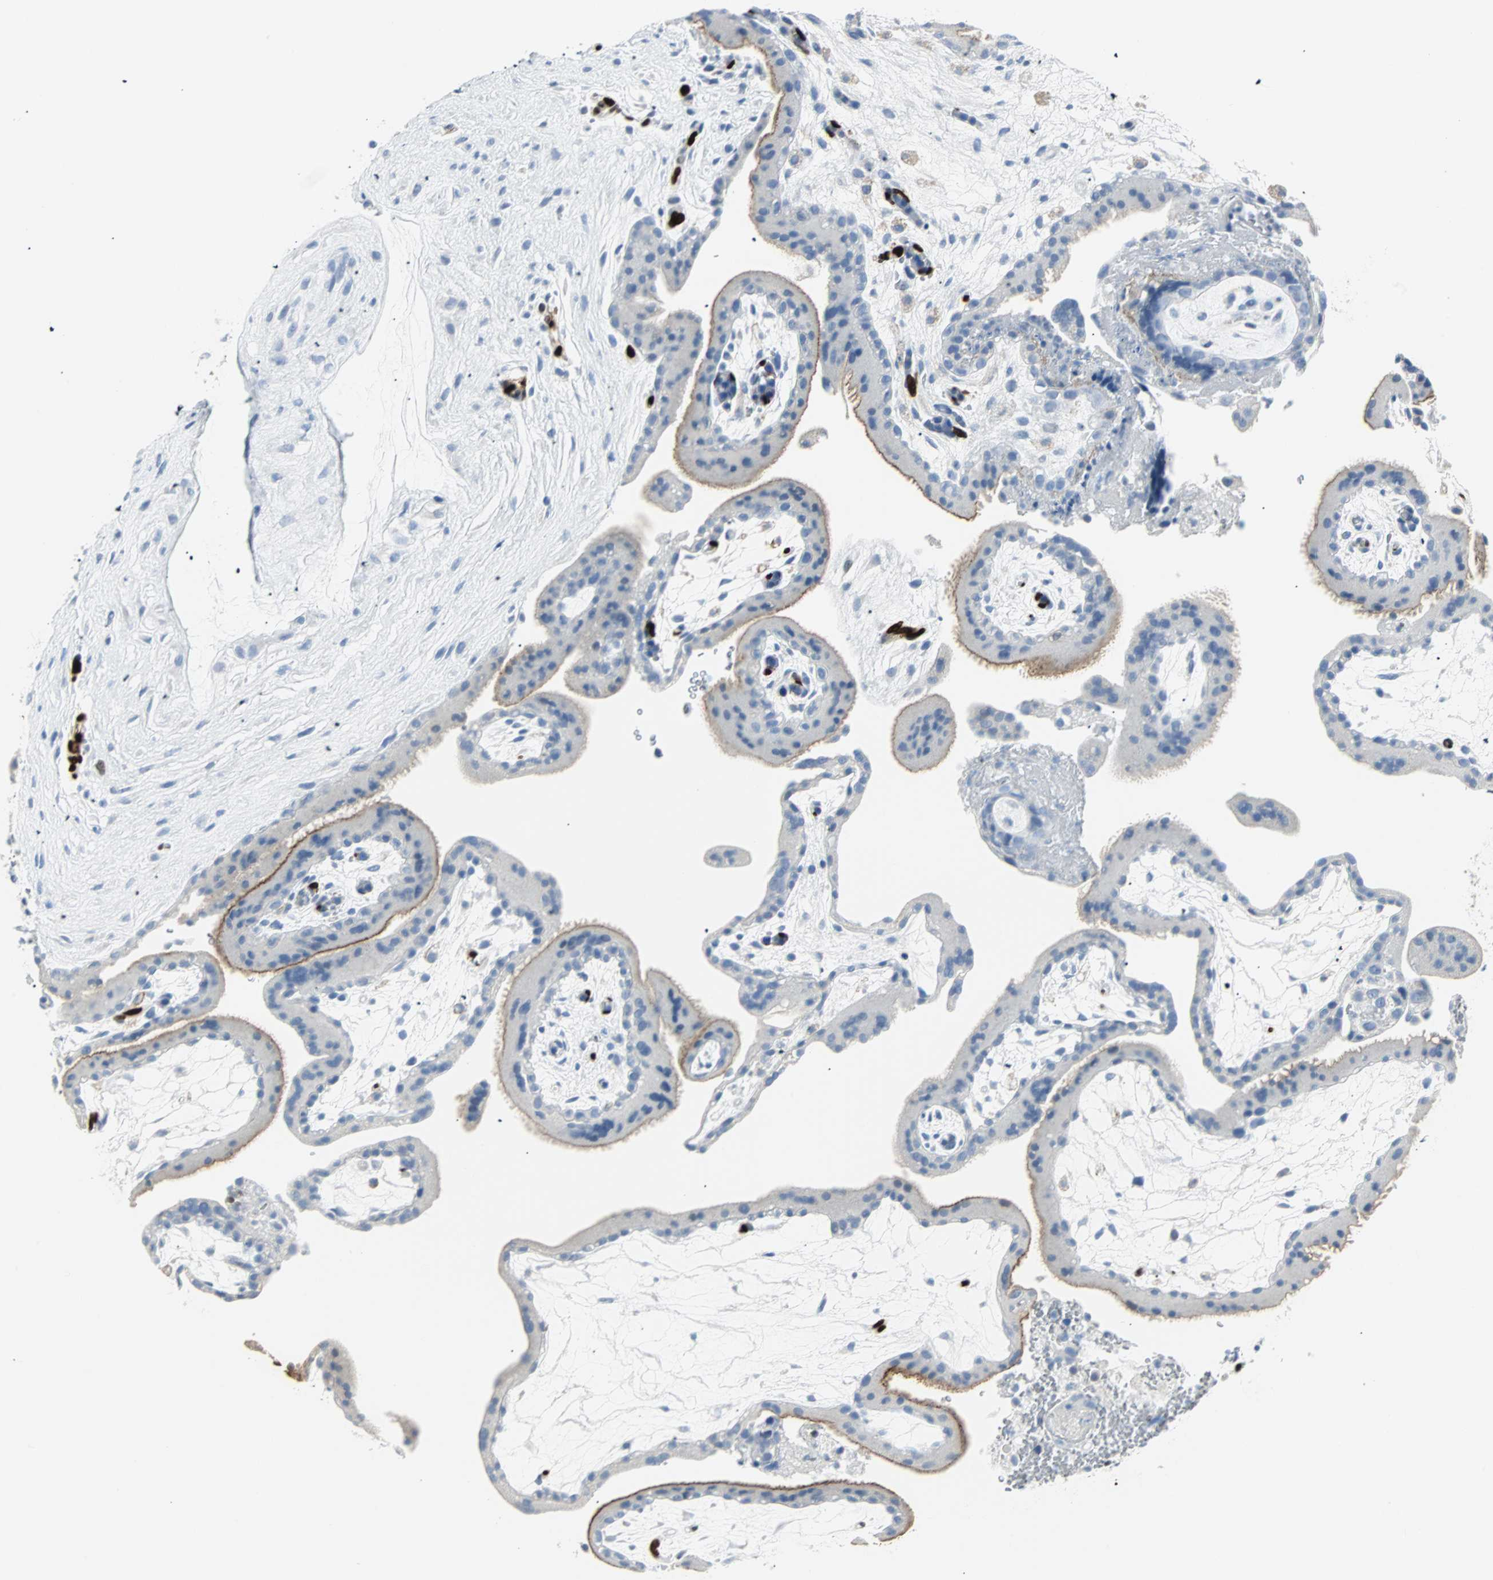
{"staining": {"intensity": "negative", "quantity": "none", "location": "none"}, "tissue": "placenta", "cell_type": "Trophoblastic cells", "image_type": "normal", "snomed": [{"axis": "morphology", "description": "Normal tissue, NOS"}, {"axis": "topography", "description": "Placenta"}], "caption": "Immunohistochemistry (IHC) image of benign placenta: placenta stained with DAB (3,3'-diaminobenzidine) reveals no significant protein staining in trophoblastic cells. Nuclei are stained in blue.", "gene": "IL33", "patient": {"sex": "female", "age": 19}}